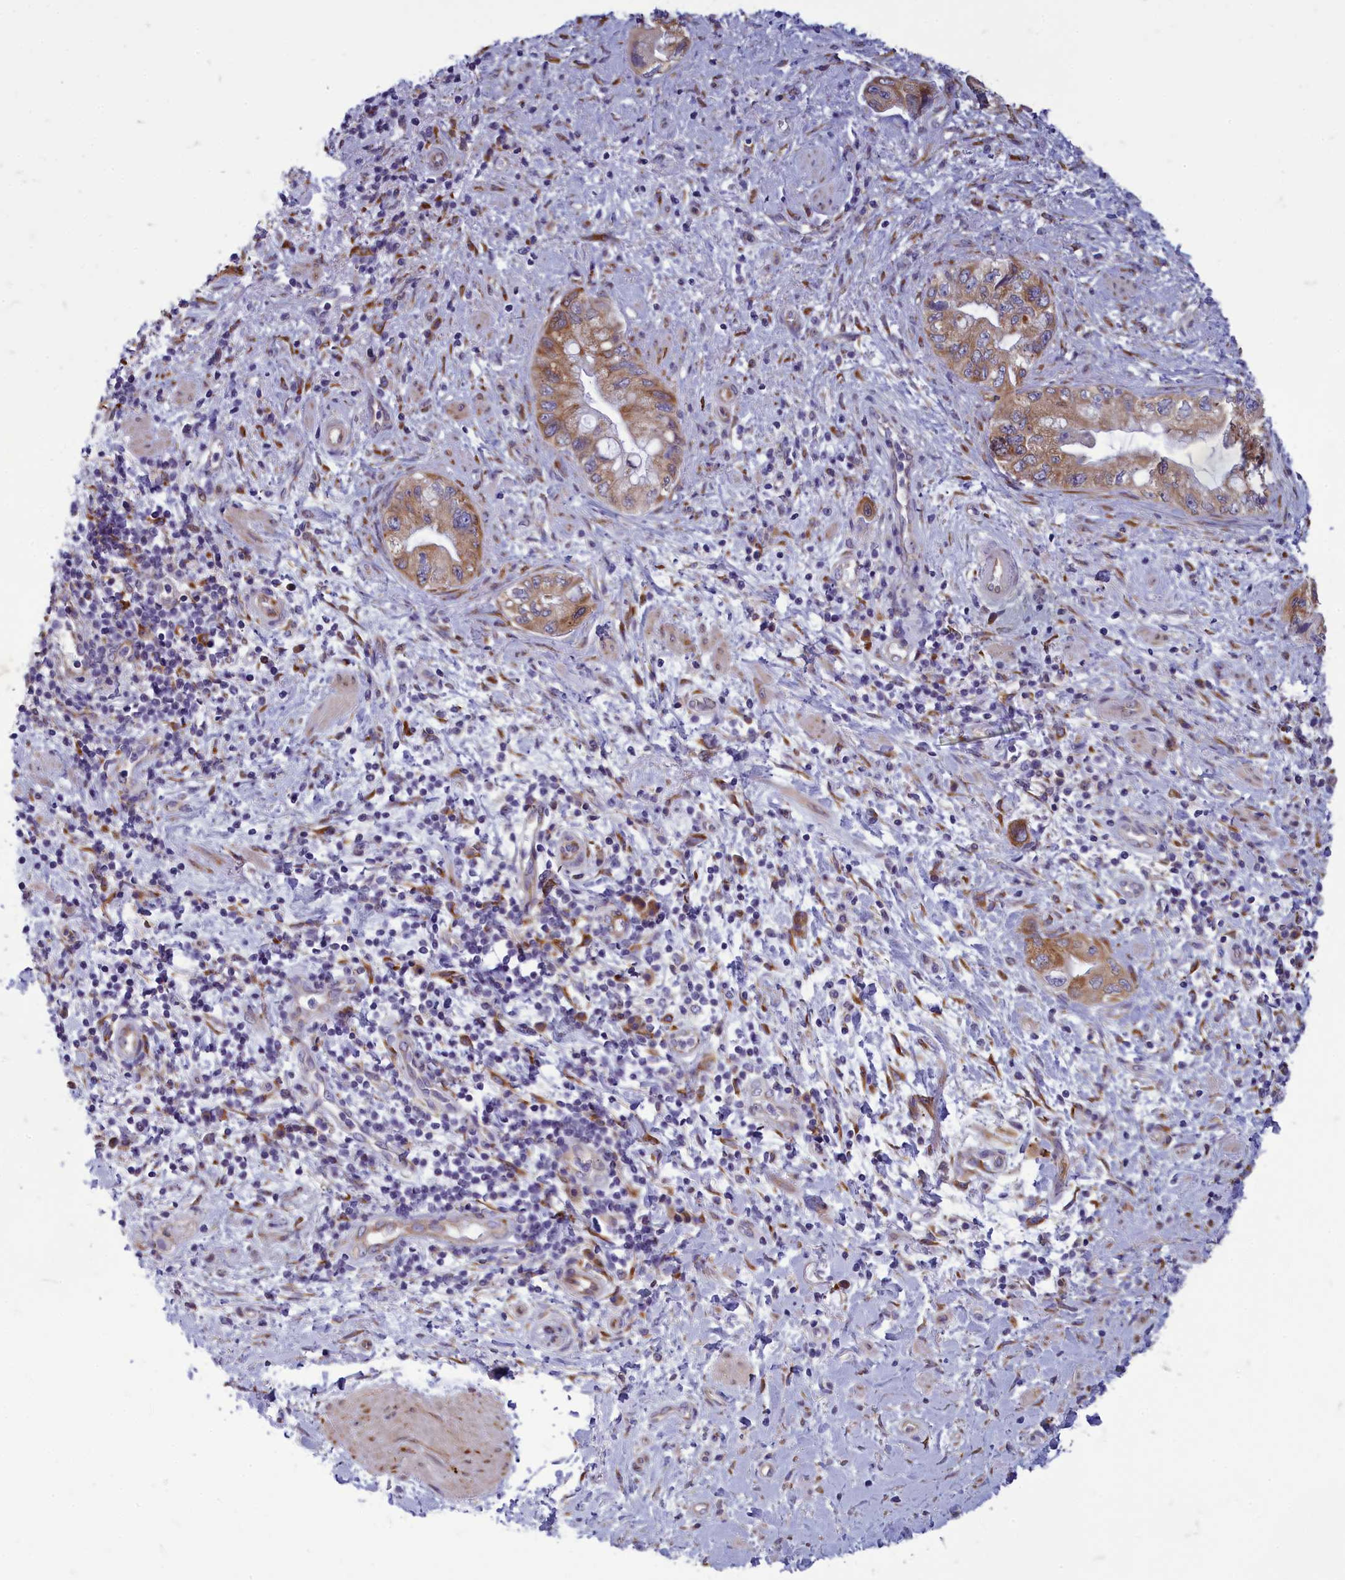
{"staining": {"intensity": "moderate", "quantity": "25%-75%", "location": "cytoplasmic/membranous"}, "tissue": "pancreatic cancer", "cell_type": "Tumor cells", "image_type": "cancer", "snomed": [{"axis": "morphology", "description": "Adenocarcinoma, NOS"}, {"axis": "topography", "description": "Pancreas"}], "caption": "This image reveals IHC staining of human pancreatic cancer, with medium moderate cytoplasmic/membranous expression in approximately 25%-75% of tumor cells.", "gene": "CENATAC", "patient": {"sex": "female", "age": 73}}